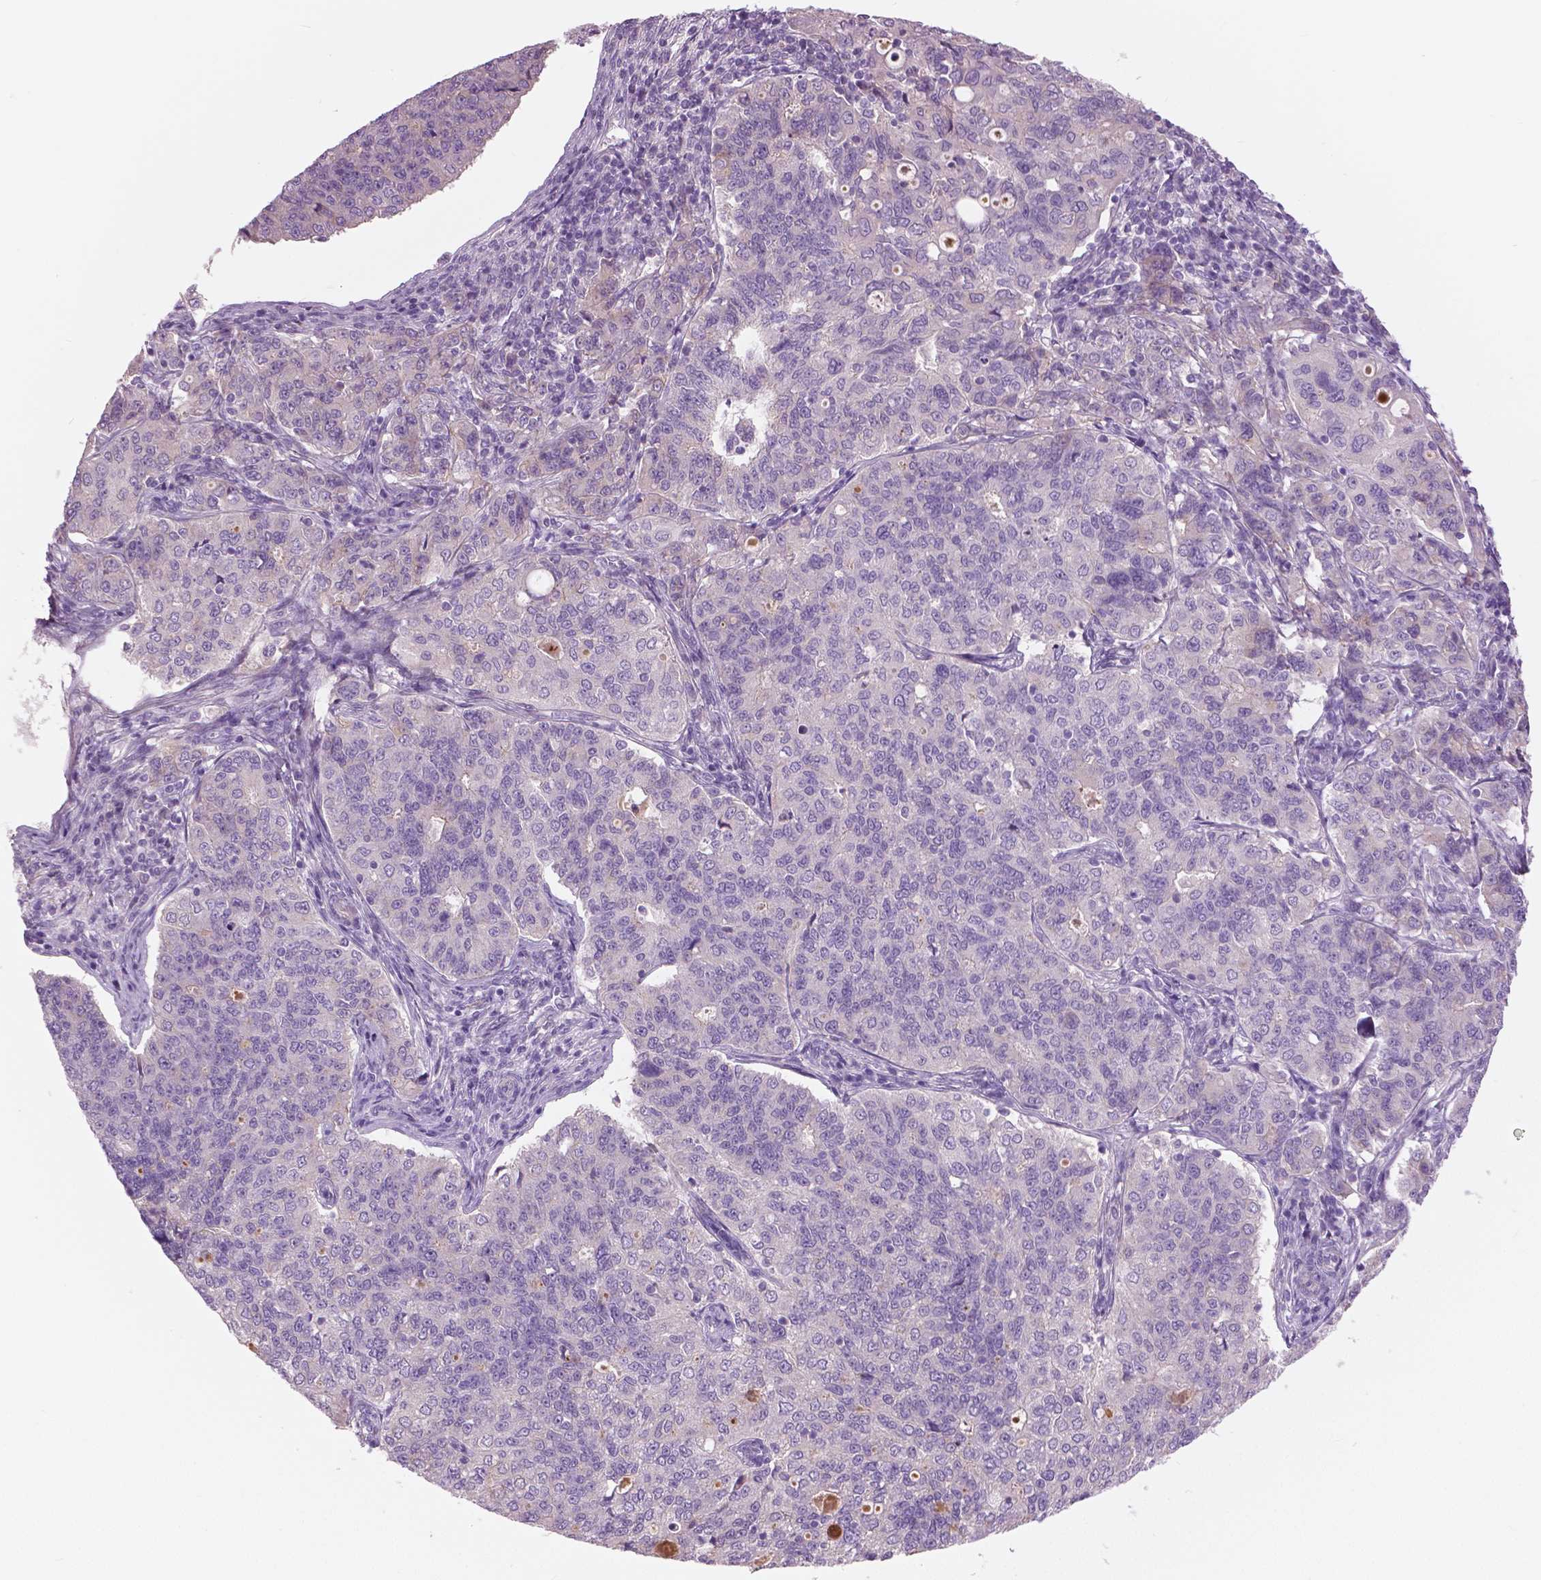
{"staining": {"intensity": "negative", "quantity": "none", "location": "none"}, "tissue": "endometrial cancer", "cell_type": "Tumor cells", "image_type": "cancer", "snomed": [{"axis": "morphology", "description": "Adenocarcinoma, NOS"}, {"axis": "topography", "description": "Endometrium"}], "caption": "Human endometrial cancer (adenocarcinoma) stained for a protein using immunohistochemistry displays no positivity in tumor cells.", "gene": "SERPINI1", "patient": {"sex": "female", "age": 43}}